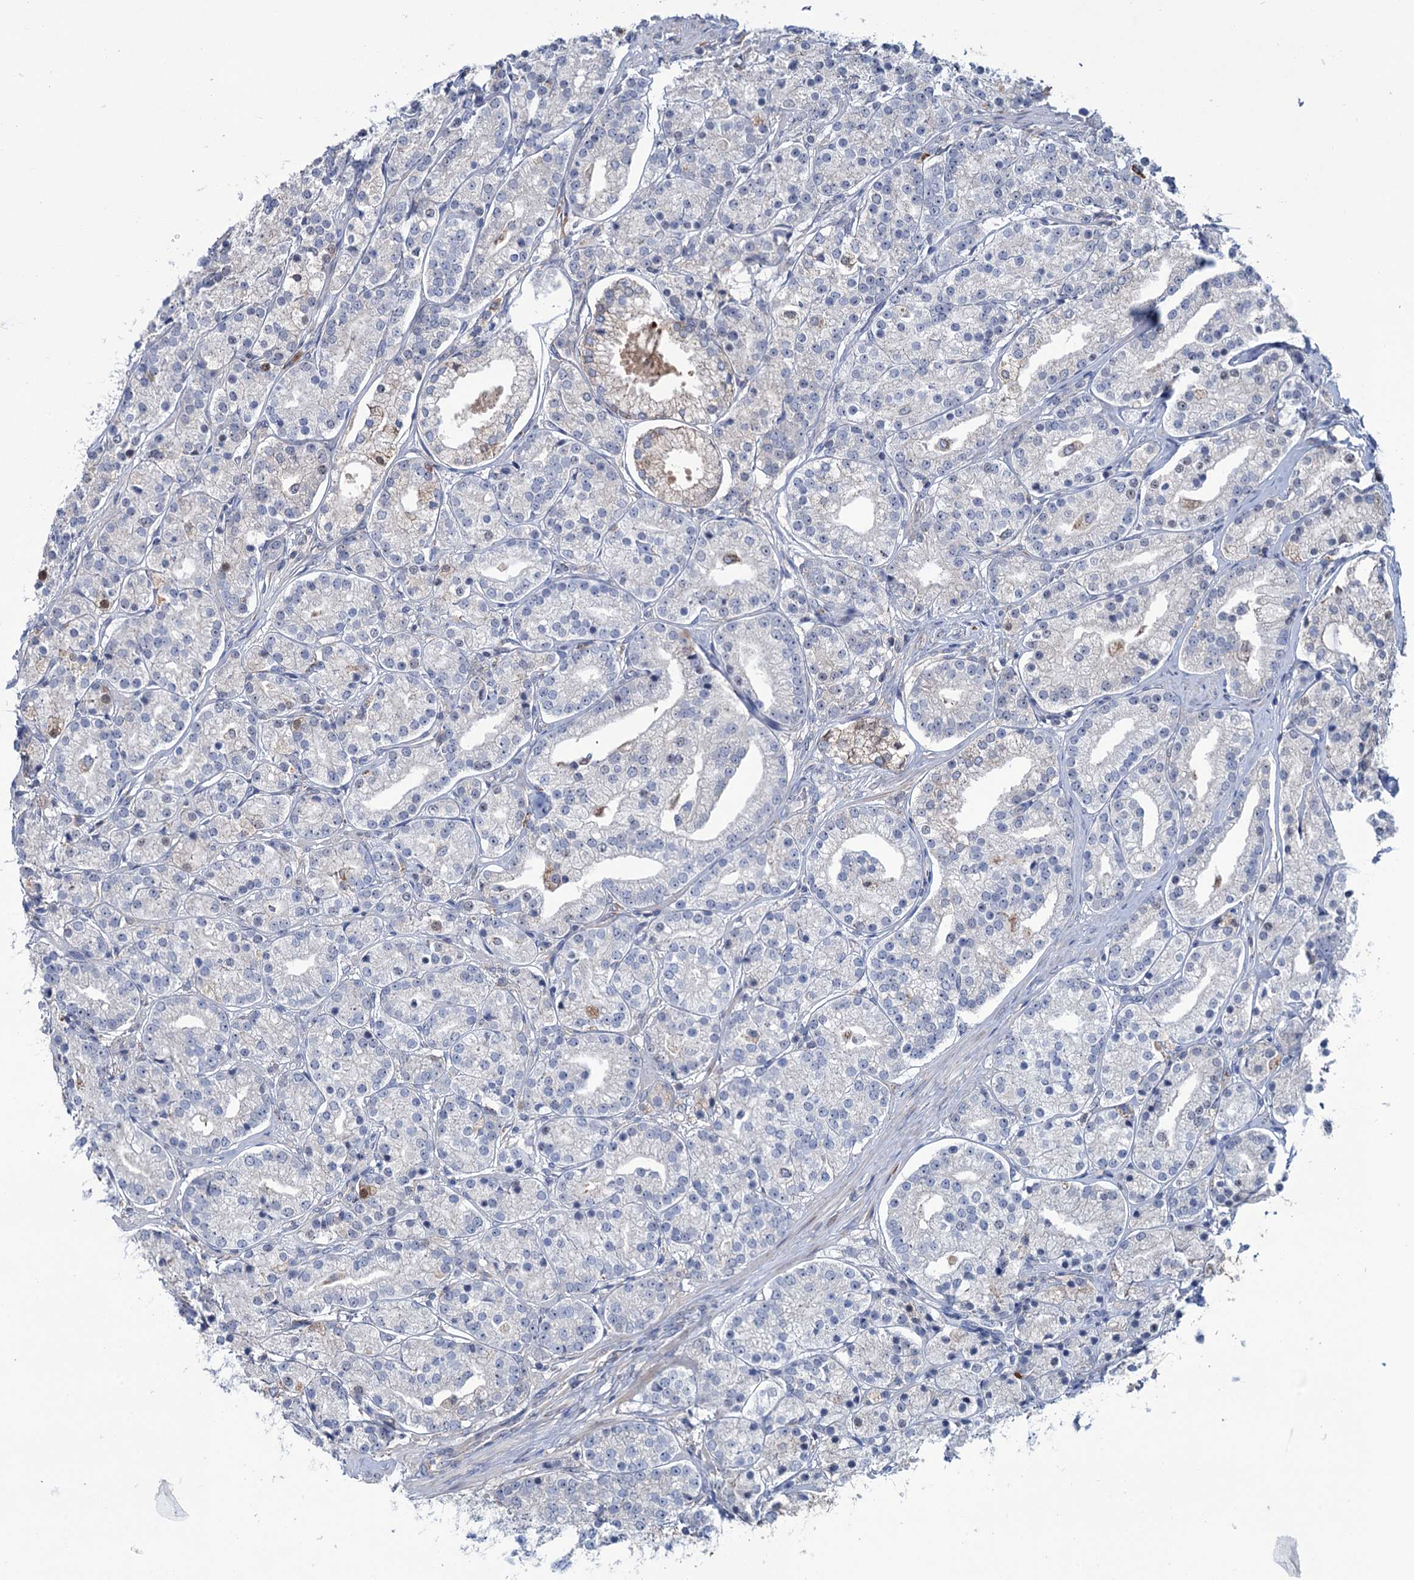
{"staining": {"intensity": "negative", "quantity": "none", "location": "none"}, "tissue": "prostate cancer", "cell_type": "Tumor cells", "image_type": "cancer", "snomed": [{"axis": "morphology", "description": "Adenocarcinoma, High grade"}, {"axis": "topography", "description": "Prostate"}], "caption": "The IHC photomicrograph has no significant staining in tumor cells of prostate high-grade adenocarcinoma tissue.", "gene": "LPIN1", "patient": {"sex": "male", "age": 69}}